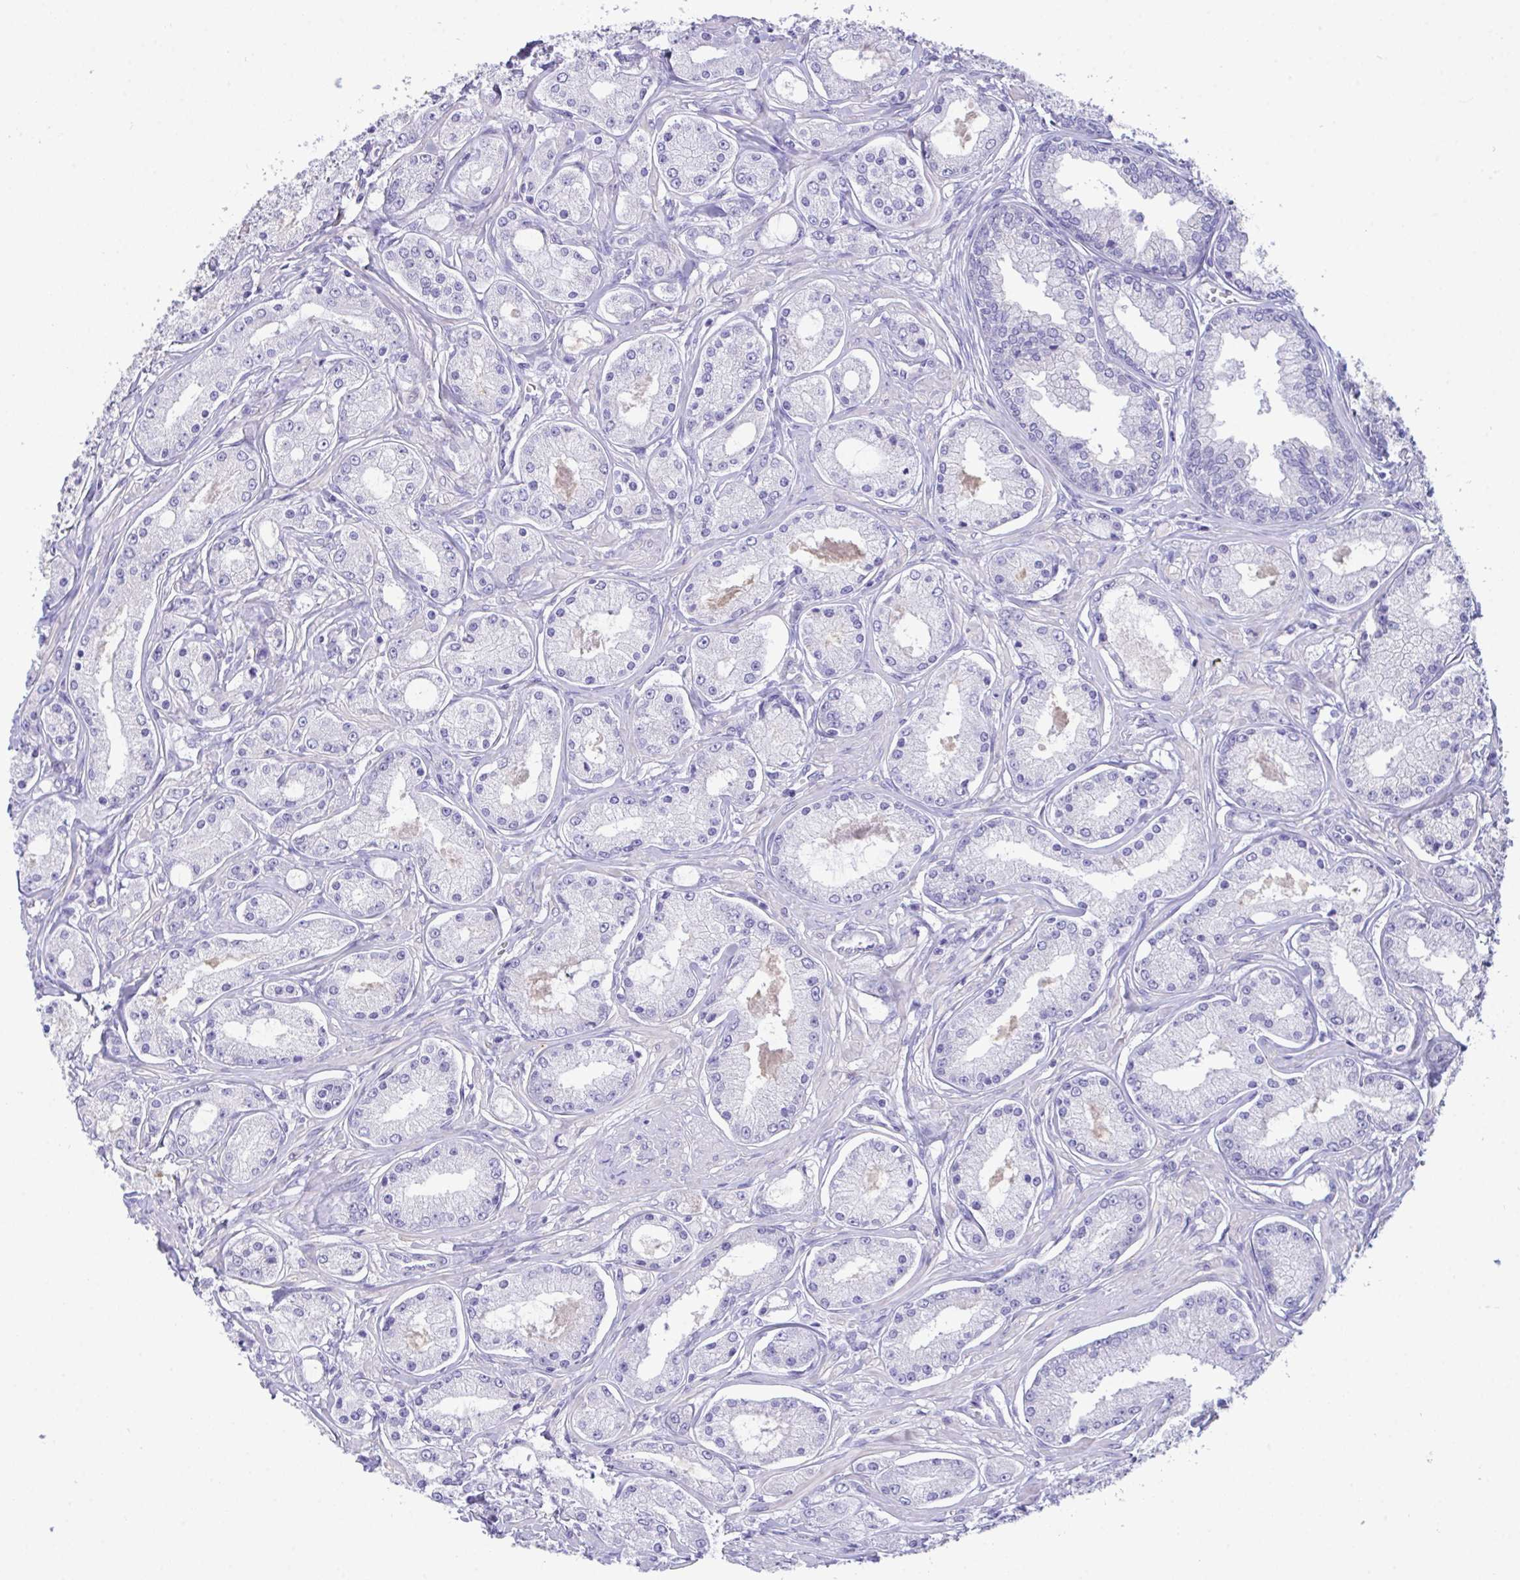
{"staining": {"intensity": "negative", "quantity": "none", "location": "none"}, "tissue": "prostate cancer", "cell_type": "Tumor cells", "image_type": "cancer", "snomed": [{"axis": "morphology", "description": "Adenocarcinoma, High grade"}, {"axis": "topography", "description": "Prostate"}], "caption": "This is an IHC photomicrograph of prostate high-grade adenocarcinoma. There is no expression in tumor cells.", "gene": "TMEM106B", "patient": {"sex": "male", "age": 66}}